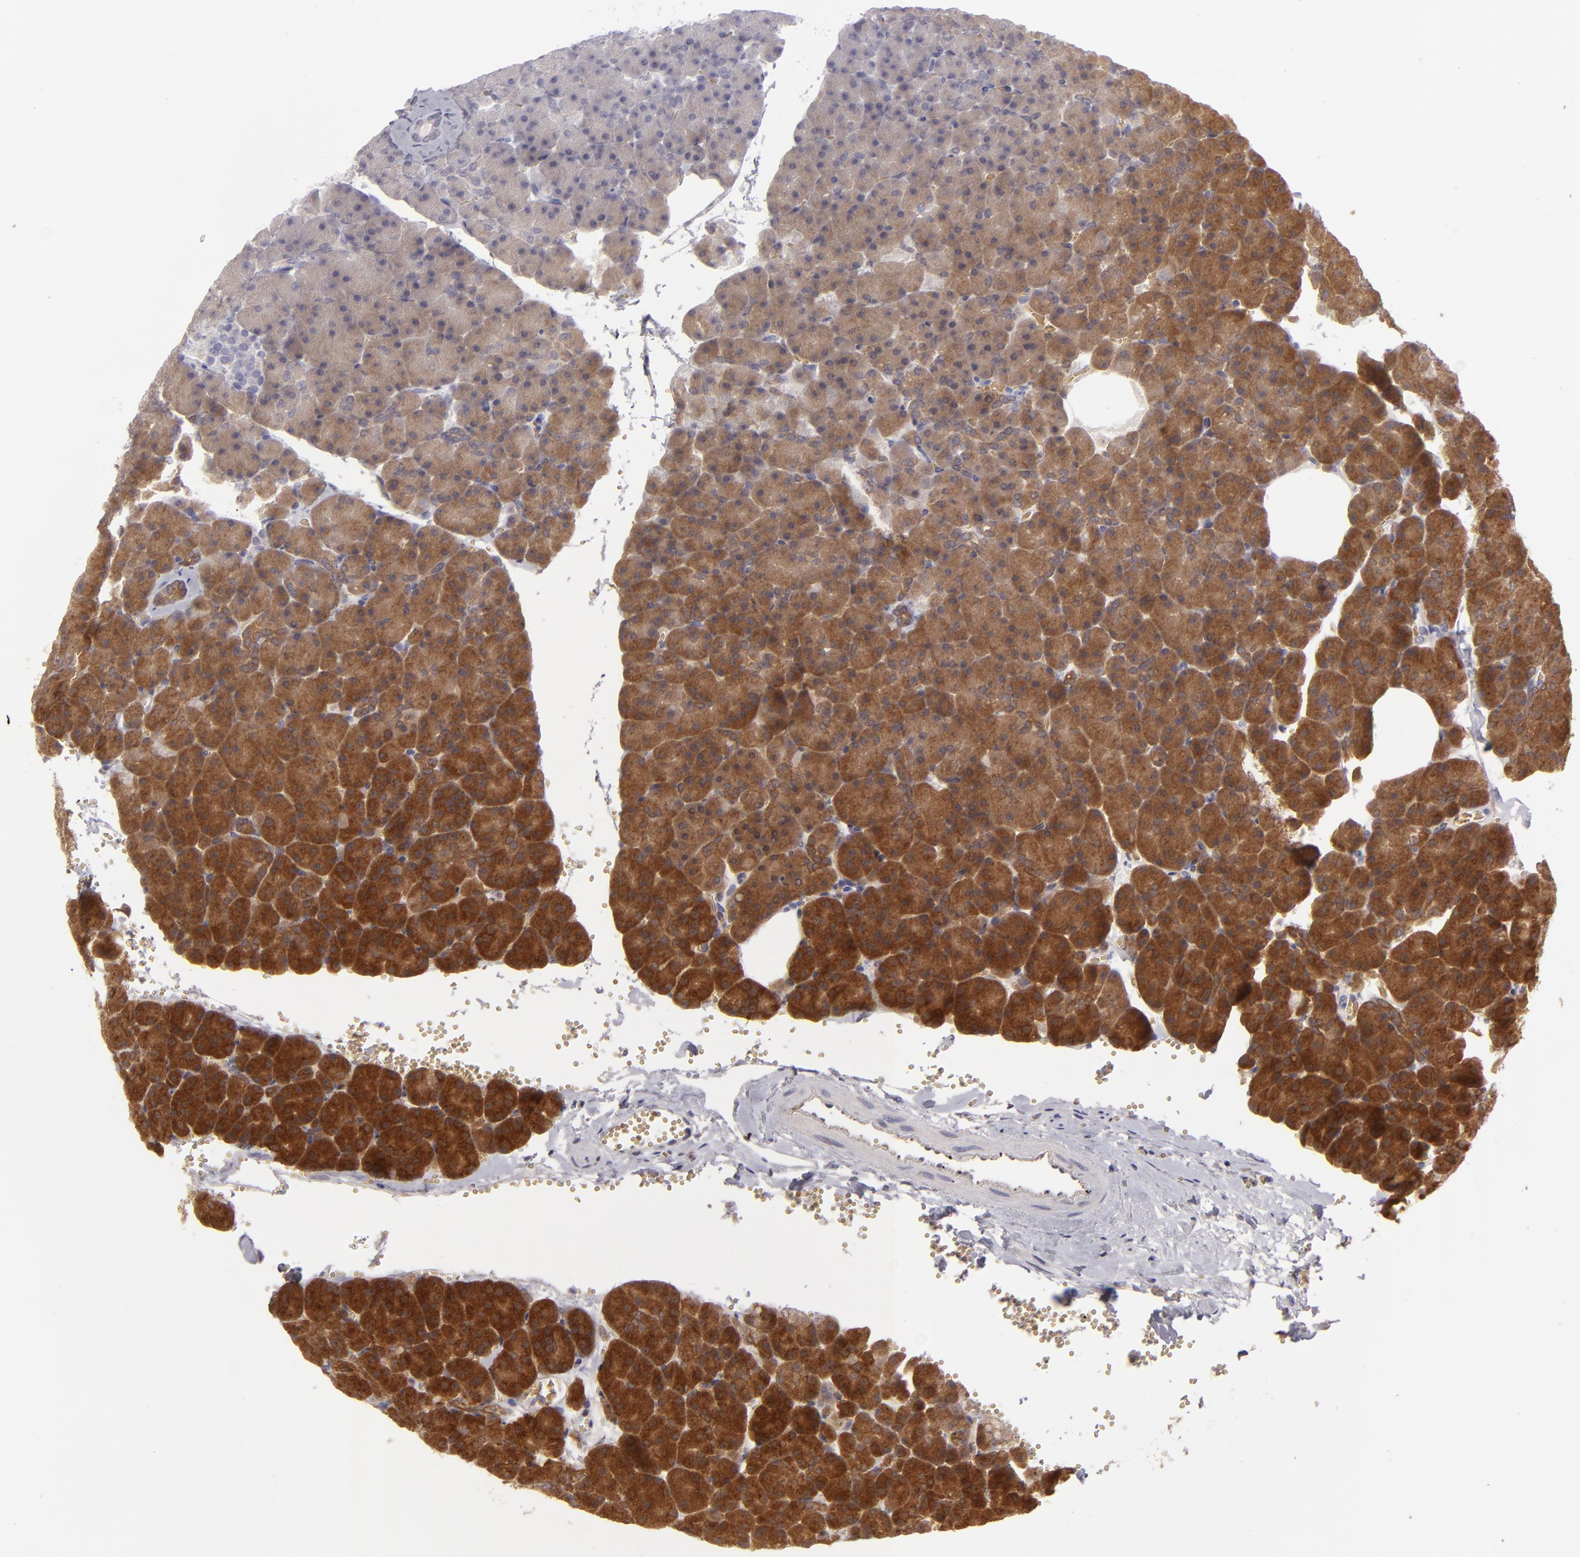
{"staining": {"intensity": "strong", "quantity": ">75%", "location": "cytoplasmic/membranous"}, "tissue": "pancreas", "cell_type": "Exocrine glandular cells", "image_type": "normal", "snomed": [{"axis": "morphology", "description": "Normal tissue, NOS"}, {"axis": "topography", "description": "Pancreas"}], "caption": "An image of human pancreas stained for a protein shows strong cytoplasmic/membranous brown staining in exocrine glandular cells. The staining was performed using DAB (3,3'-diaminobenzidine) to visualize the protein expression in brown, while the nuclei were stained in blue with hematoxylin (Magnification: 20x).", "gene": "SH2D4A", "patient": {"sex": "female", "age": 35}}